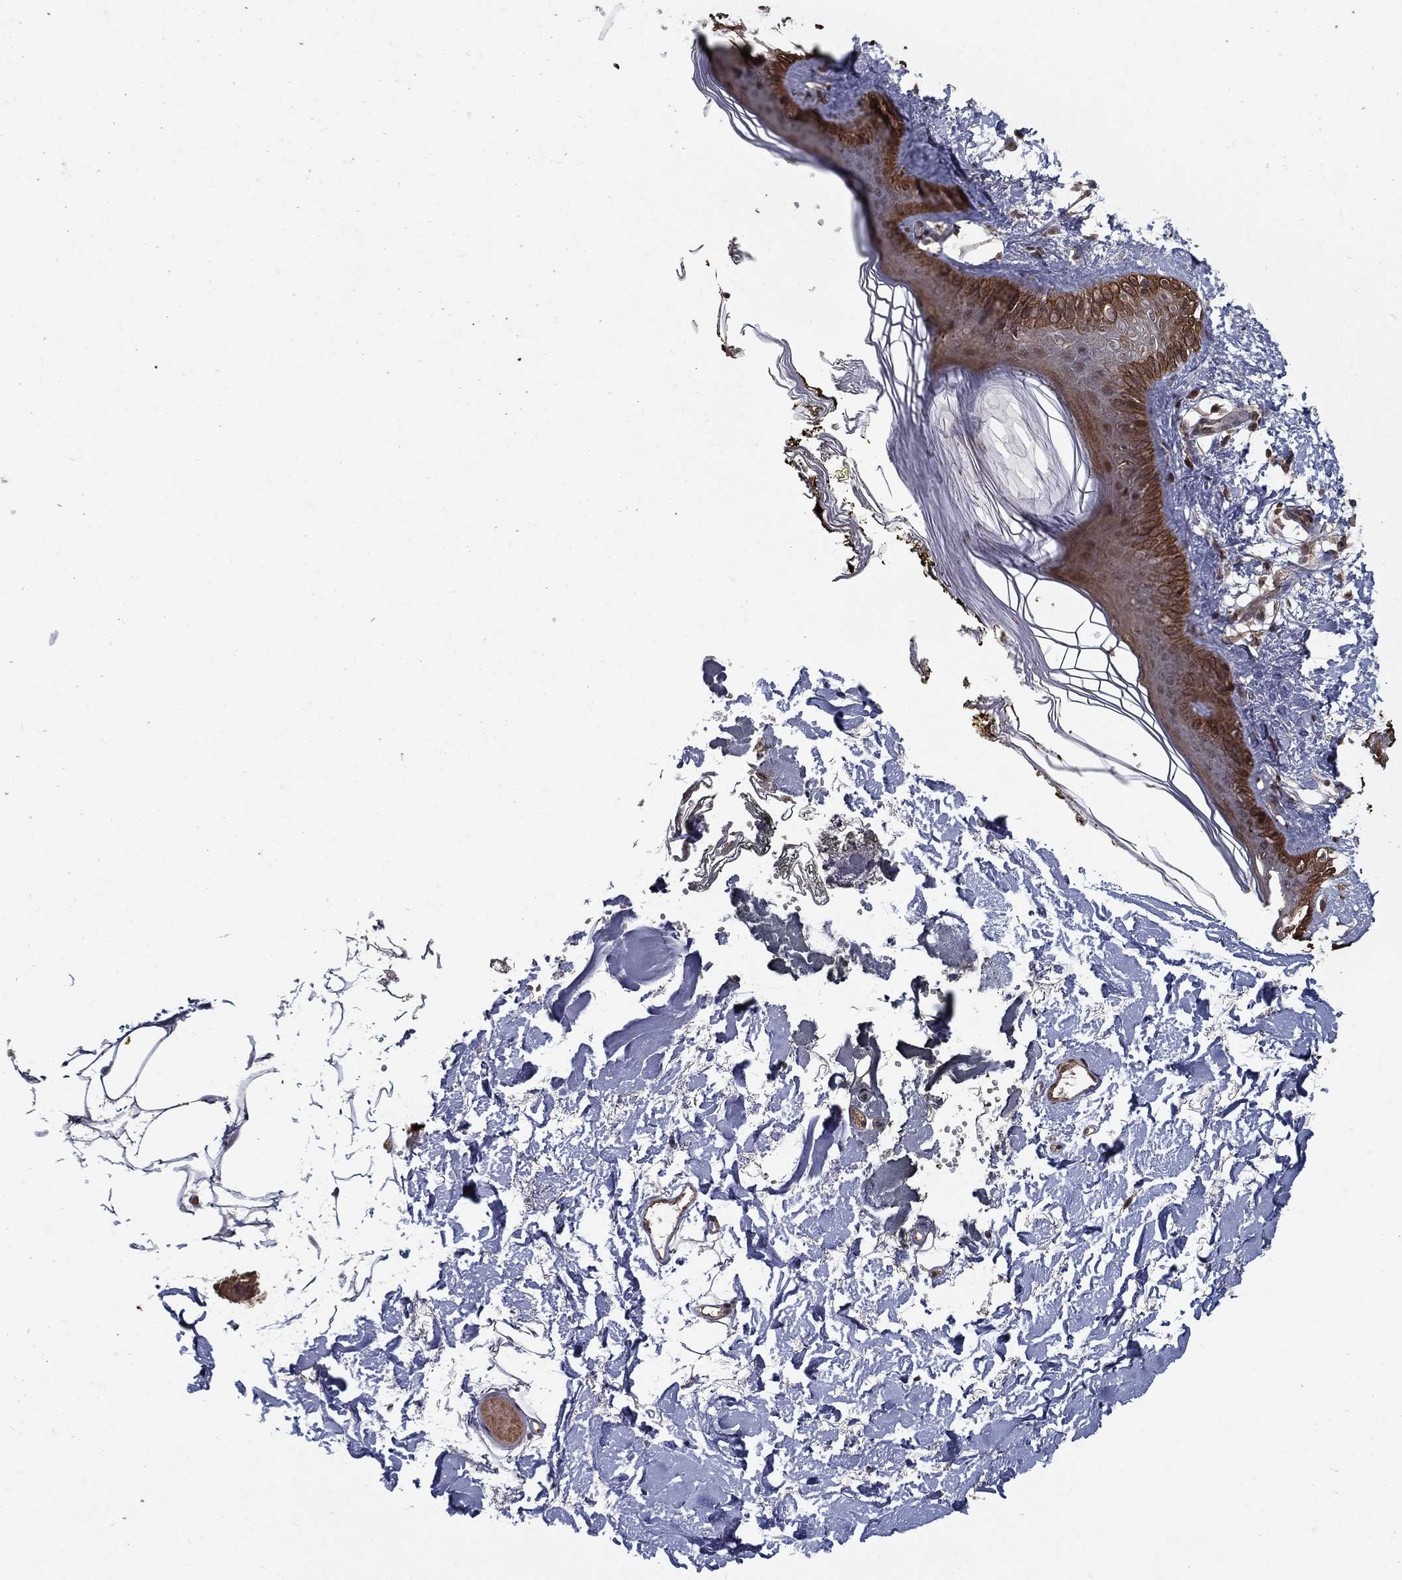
{"staining": {"intensity": "weak", "quantity": "<25%", "location": "cytoplasmic/membranous"}, "tissue": "skin", "cell_type": "Fibroblasts", "image_type": "normal", "snomed": [{"axis": "morphology", "description": "Normal tissue, NOS"}, {"axis": "topography", "description": "Skin"}], "caption": "DAB (3,3'-diaminobenzidine) immunohistochemical staining of benign human skin displays no significant expression in fibroblasts. The staining was performed using DAB (3,3'-diaminobenzidine) to visualize the protein expression in brown, while the nuclei were stained in blue with hematoxylin (Magnification: 20x).", "gene": "SLC6A6", "patient": {"sex": "female", "age": 34}}